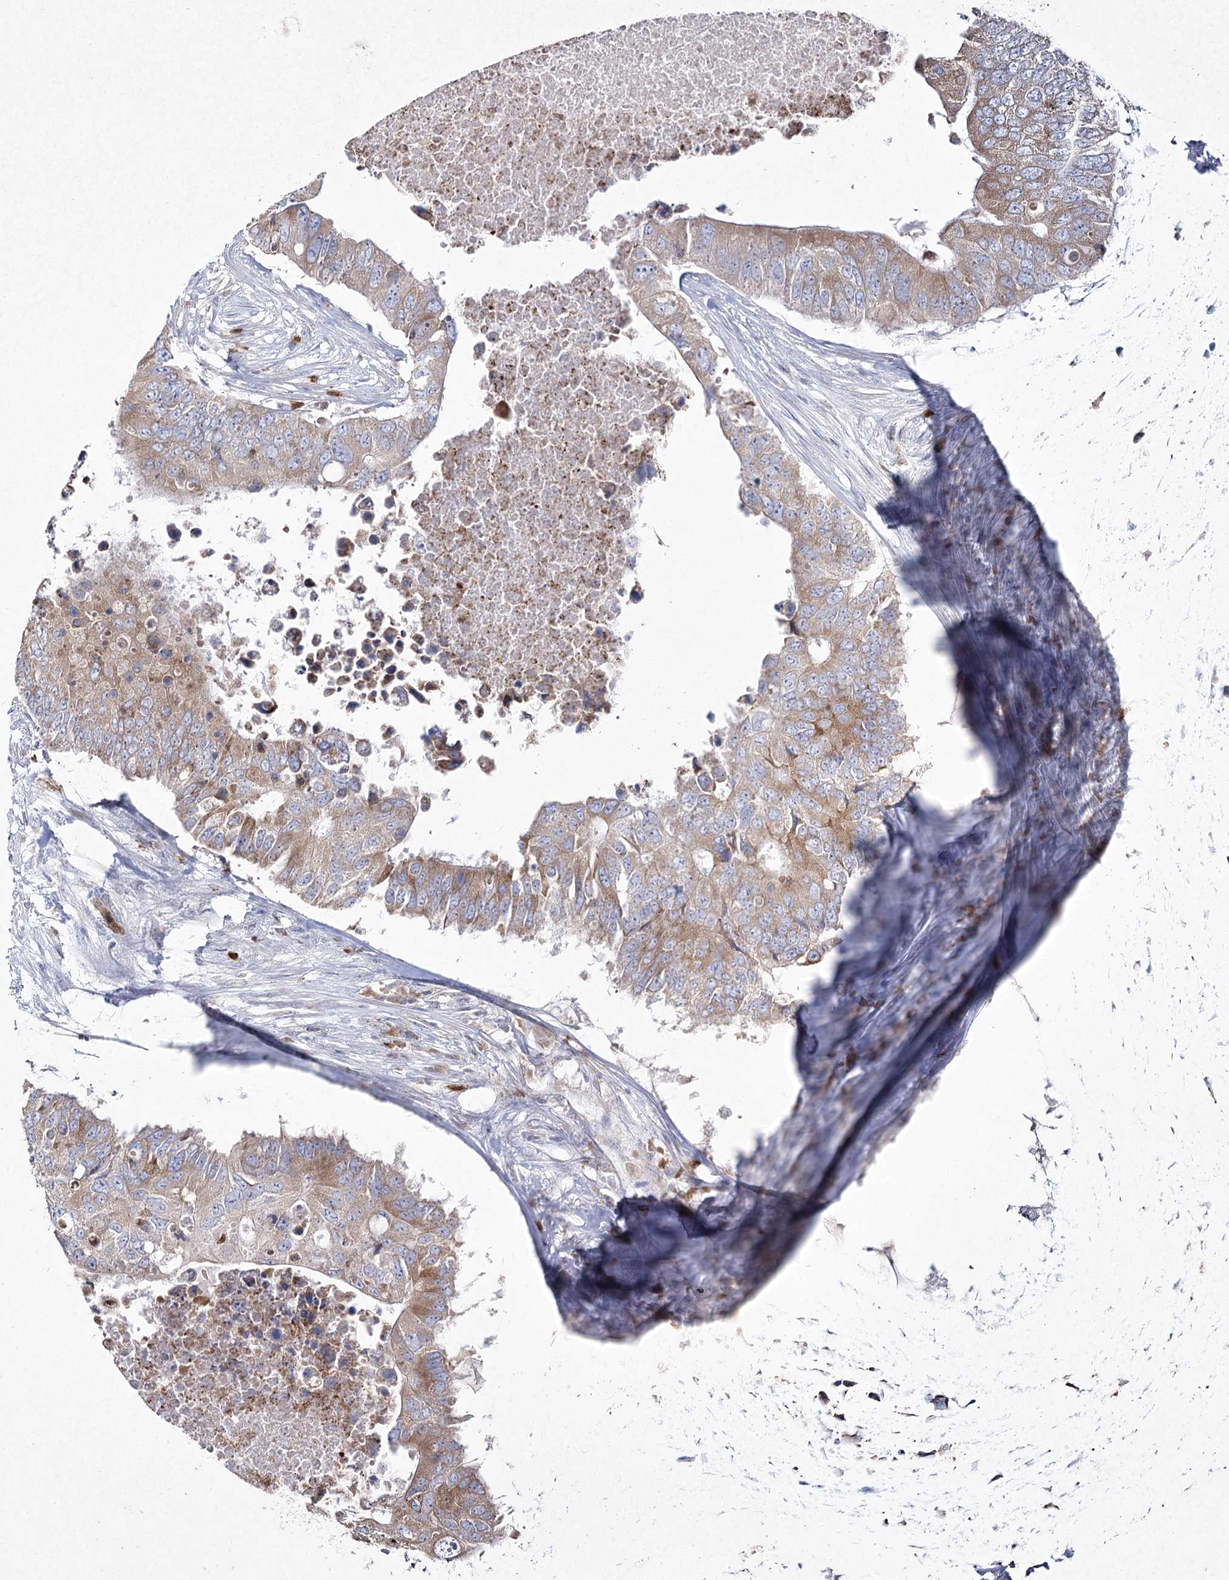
{"staining": {"intensity": "weak", "quantity": ">75%", "location": "cytoplasmic/membranous"}, "tissue": "colorectal cancer", "cell_type": "Tumor cells", "image_type": "cancer", "snomed": [{"axis": "morphology", "description": "Adenocarcinoma, NOS"}, {"axis": "topography", "description": "Colon"}], "caption": "Weak cytoplasmic/membranous positivity is present in about >75% of tumor cells in colorectal cancer.", "gene": "NIPAL4", "patient": {"sex": "male", "age": 71}}